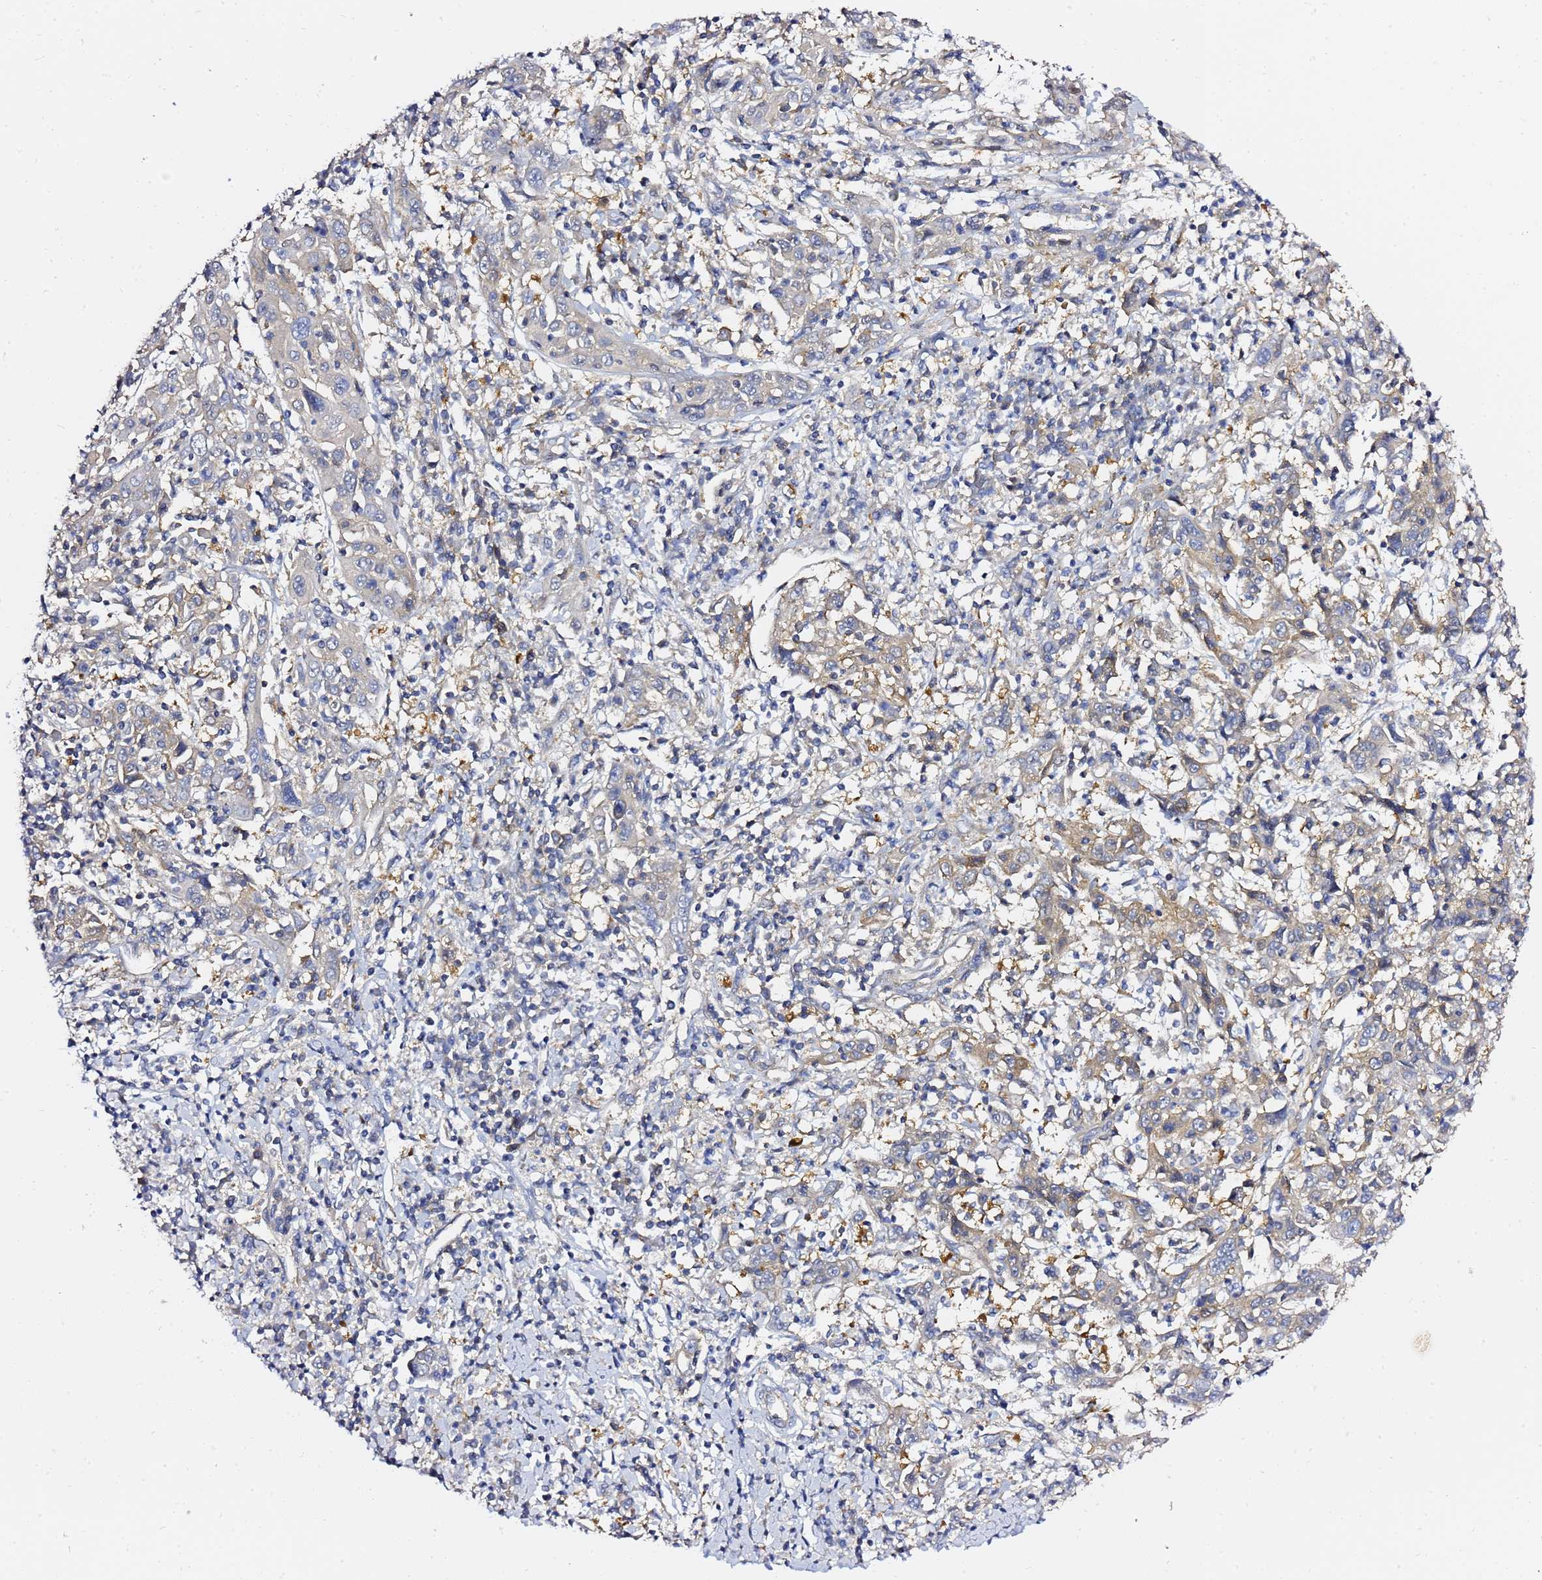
{"staining": {"intensity": "weak", "quantity": "<25%", "location": "cytoplasmic/membranous"}, "tissue": "cervical cancer", "cell_type": "Tumor cells", "image_type": "cancer", "snomed": [{"axis": "morphology", "description": "Squamous cell carcinoma, NOS"}, {"axis": "topography", "description": "Cervix"}], "caption": "Squamous cell carcinoma (cervical) was stained to show a protein in brown. There is no significant staining in tumor cells. (DAB (3,3'-diaminobenzidine) immunohistochemistry visualized using brightfield microscopy, high magnification).", "gene": "LENG1", "patient": {"sex": "female", "age": 46}}